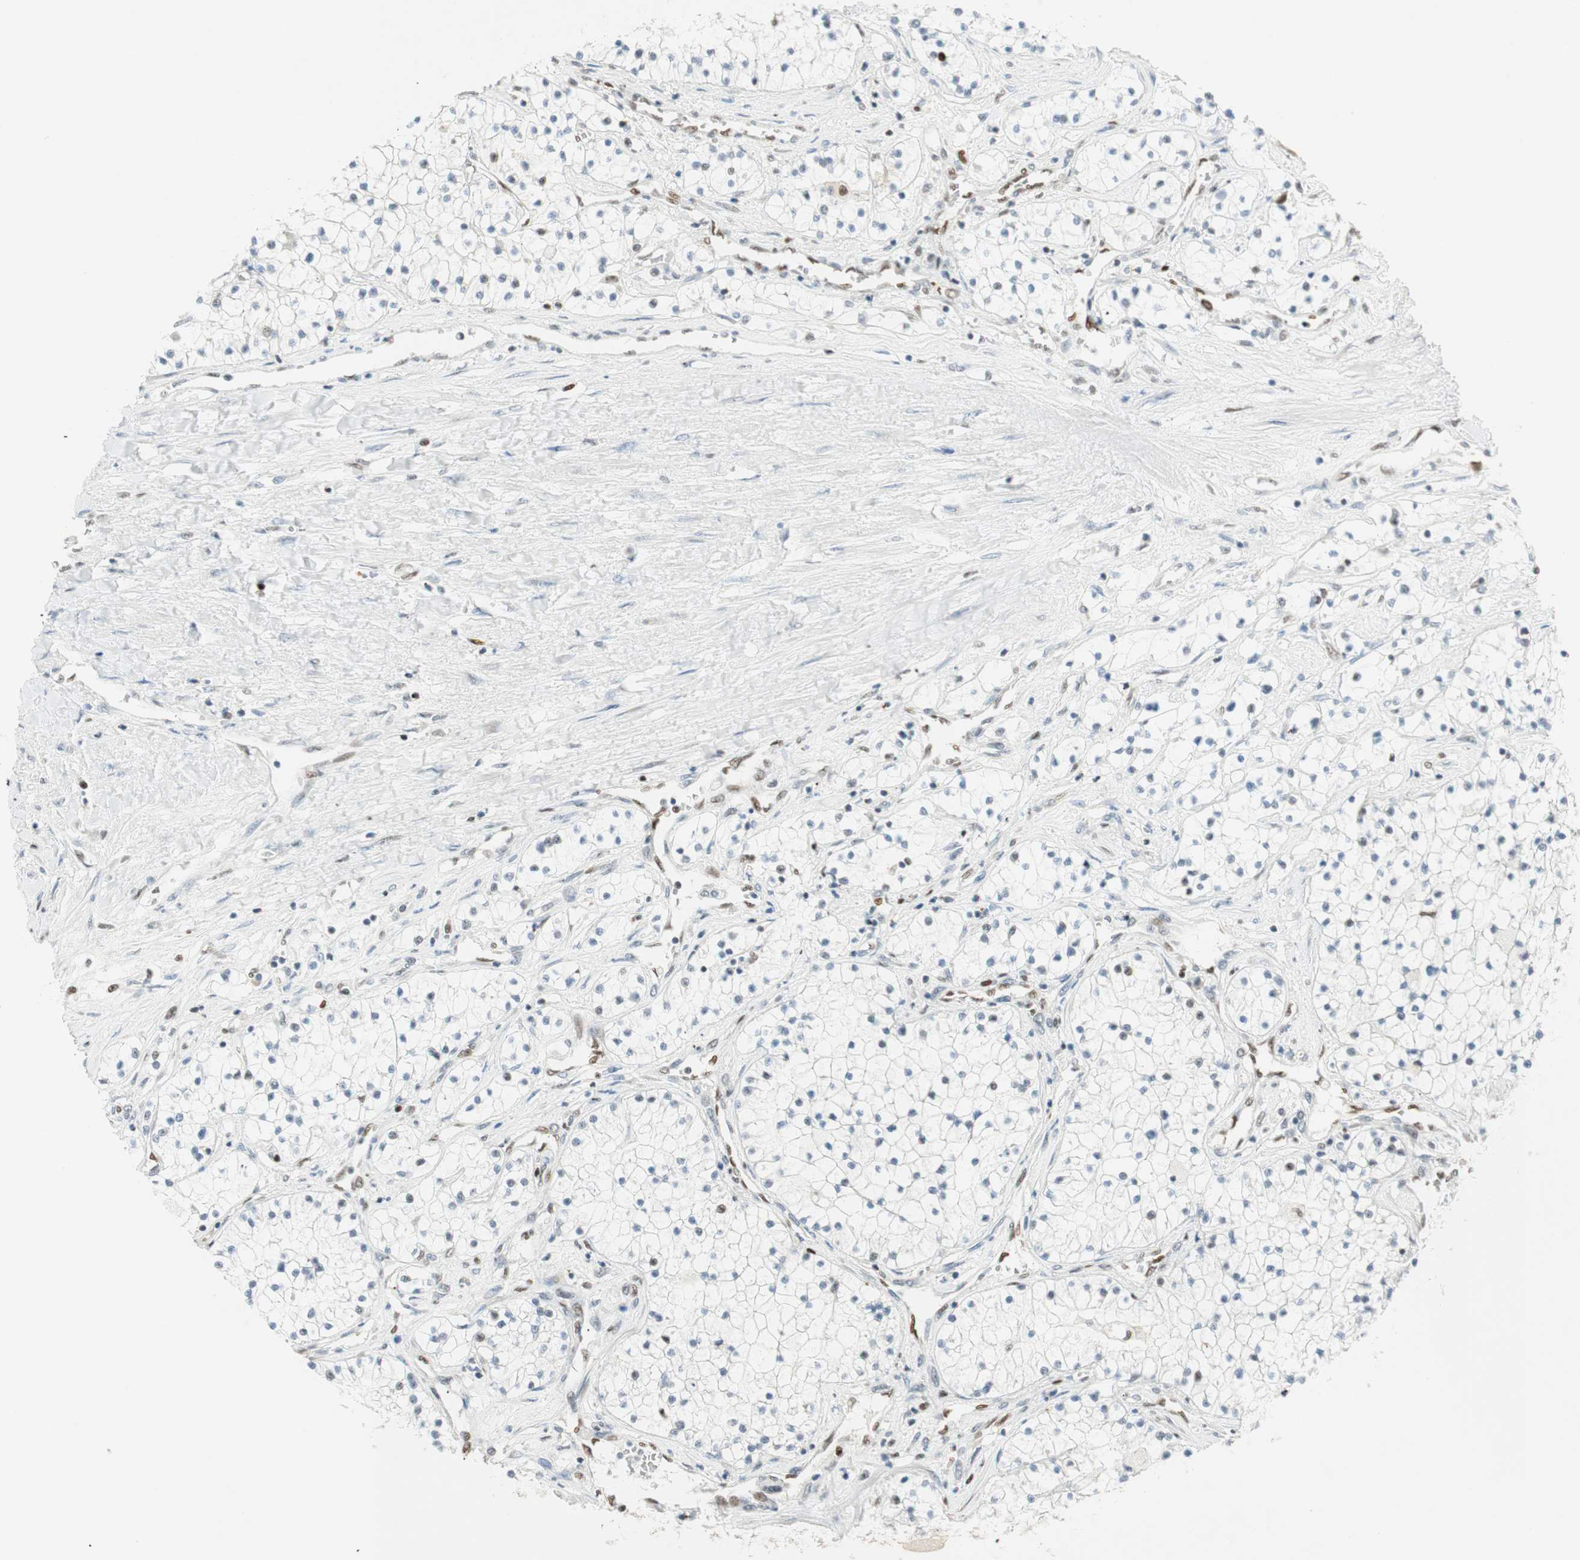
{"staining": {"intensity": "negative", "quantity": "none", "location": "none"}, "tissue": "renal cancer", "cell_type": "Tumor cells", "image_type": "cancer", "snomed": [{"axis": "morphology", "description": "Adenocarcinoma, NOS"}, {"axis": "topography", "description": "Kidney"}], "caption": "Adenocarcinoma (renal) was stained to show a protein in brown. There is no significant staining in tumor cells.", "gene": "MSX2", "patient": {"sex": "male", "age": 68}}